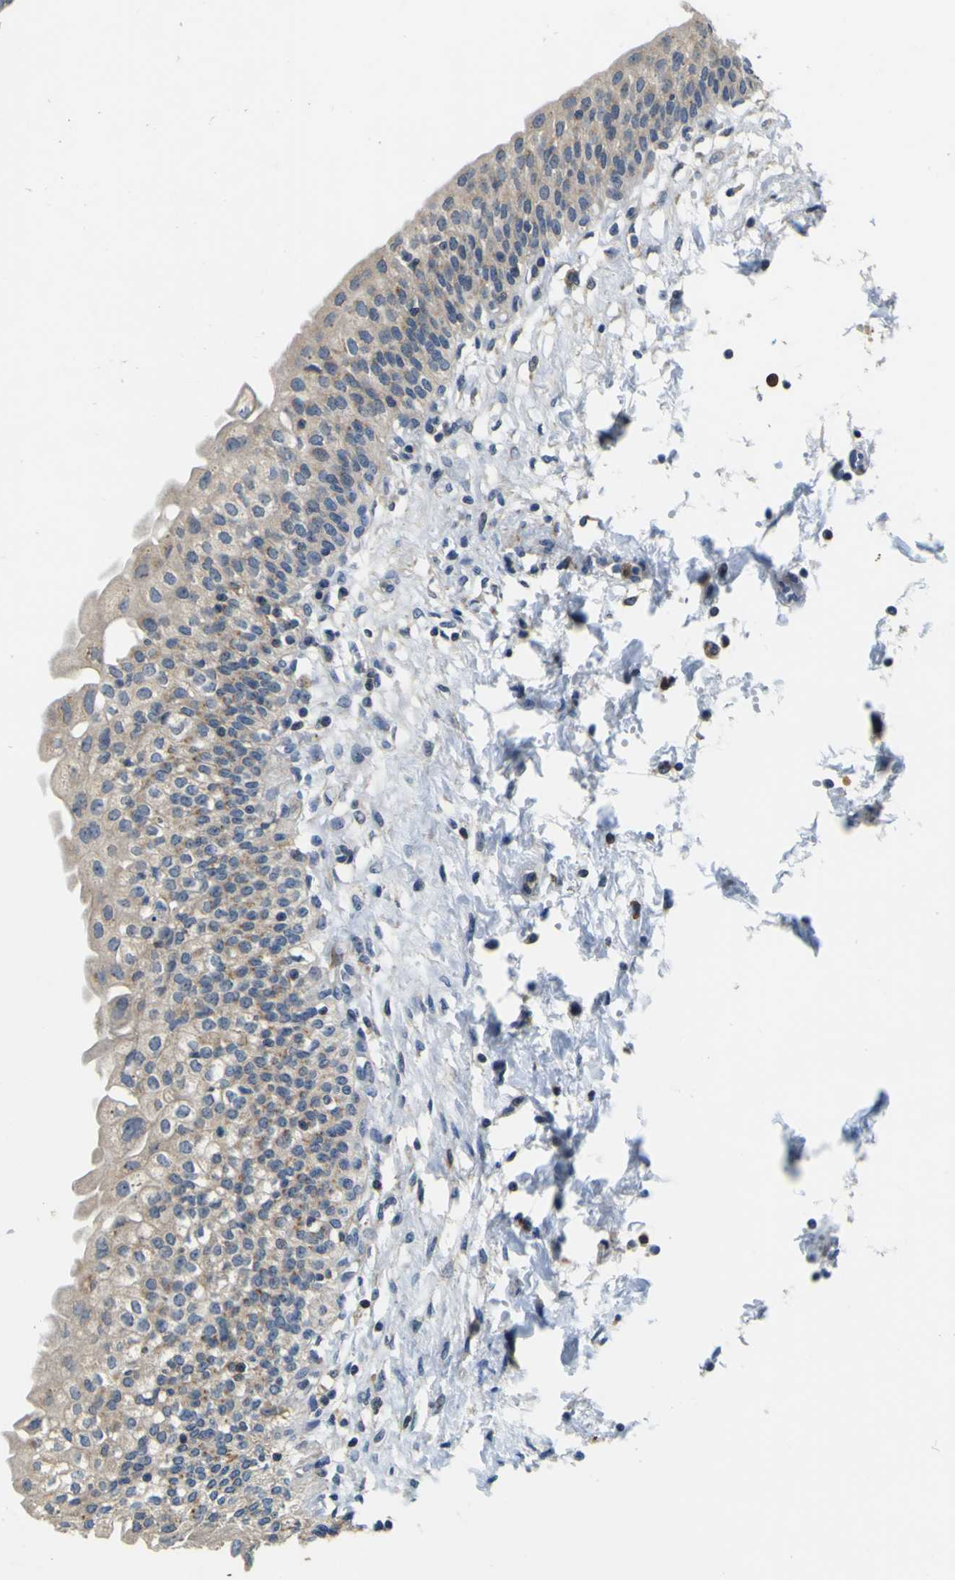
{"staining": {"intensity": "moderate", "quantity": ">75%", "location": "cytoplasmic/membranous"}, "tissue": "urinary bladder", "cell_type": "Urothelial cells", "image_type": "normal", "snomed": [{"axis": "morphology", "description": "Normal tissue, NOS"}, {"axis": "topography", "description": "Urinary bladder"}], "caption": "High-magnification brightfield microscopy of benign urinary bladder stained with DAB (3,3'-diaminobenzidine) (brown) and counterstained with hematoxylin (blue). urothelial cells exhibit moderate cytoplasmic/membranous expression is identified in about>75% of cells. Nuclei are stained in blue.", "gene": "TNIK", "patient": {"sex": "male", "age": 55}}